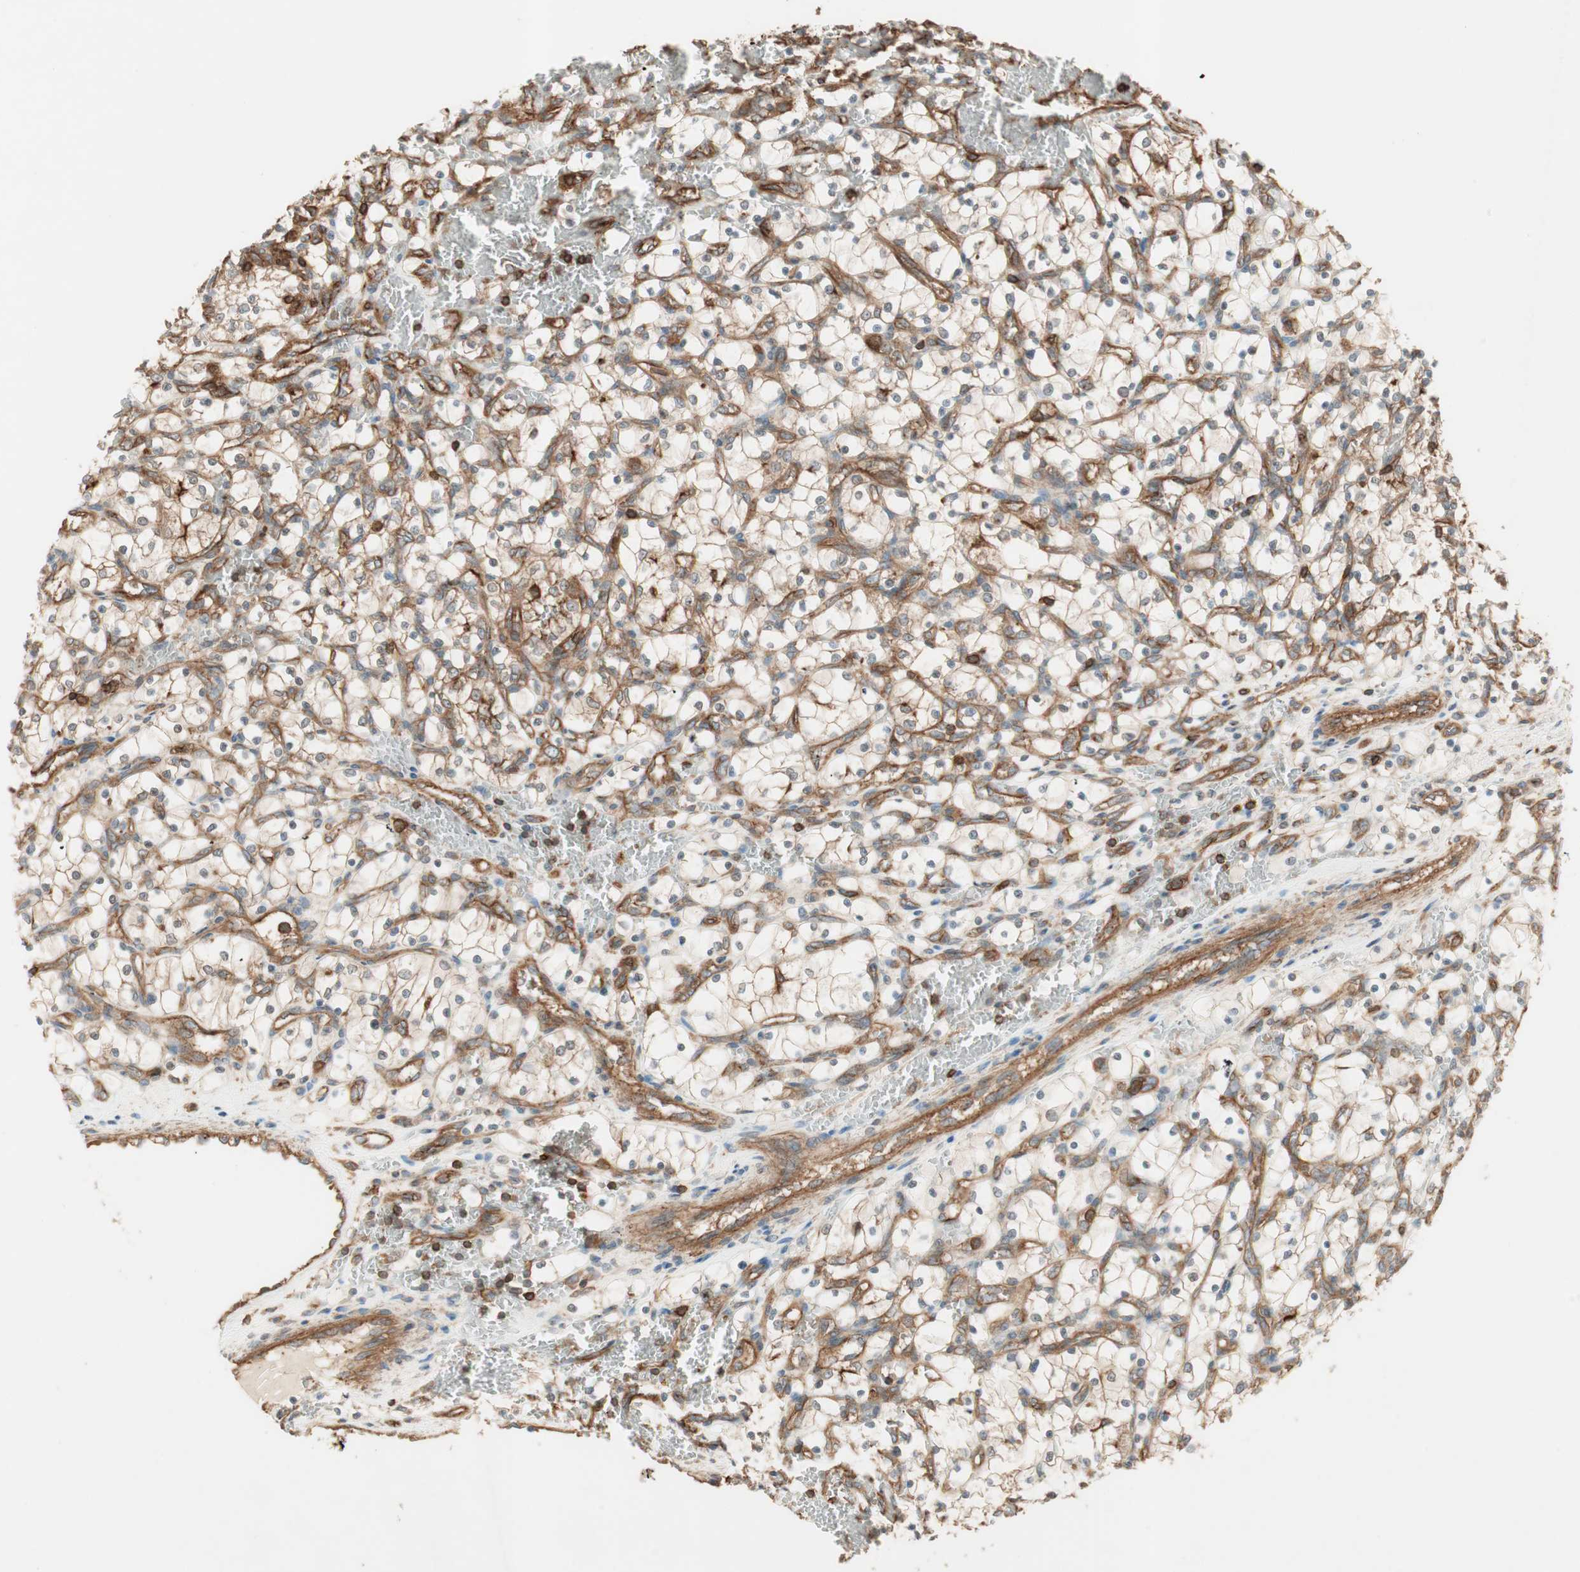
{"staining": {"intensity": "negative", "quantity": "none", "location": "none"}, "tissue": "renal cancer", "cell_type": "Tumor cells", "image_type": "cancer", "snomed": [{"axis": "morphology", "description": "Adenocarcinoma, NOS"}, {"axis": "topography", "description": "Kidney"}], "caption": "Protein analysis of adenocarcinoma (renal) demonstrates no significant staining in tumor cells. (Brightfield microscopy of DAB (3,3'-diaminobenzidine) immunohistochemistry at high magnification).", "gene": "TCP11L1", "patient": {"sex": "female", "age": 69}}